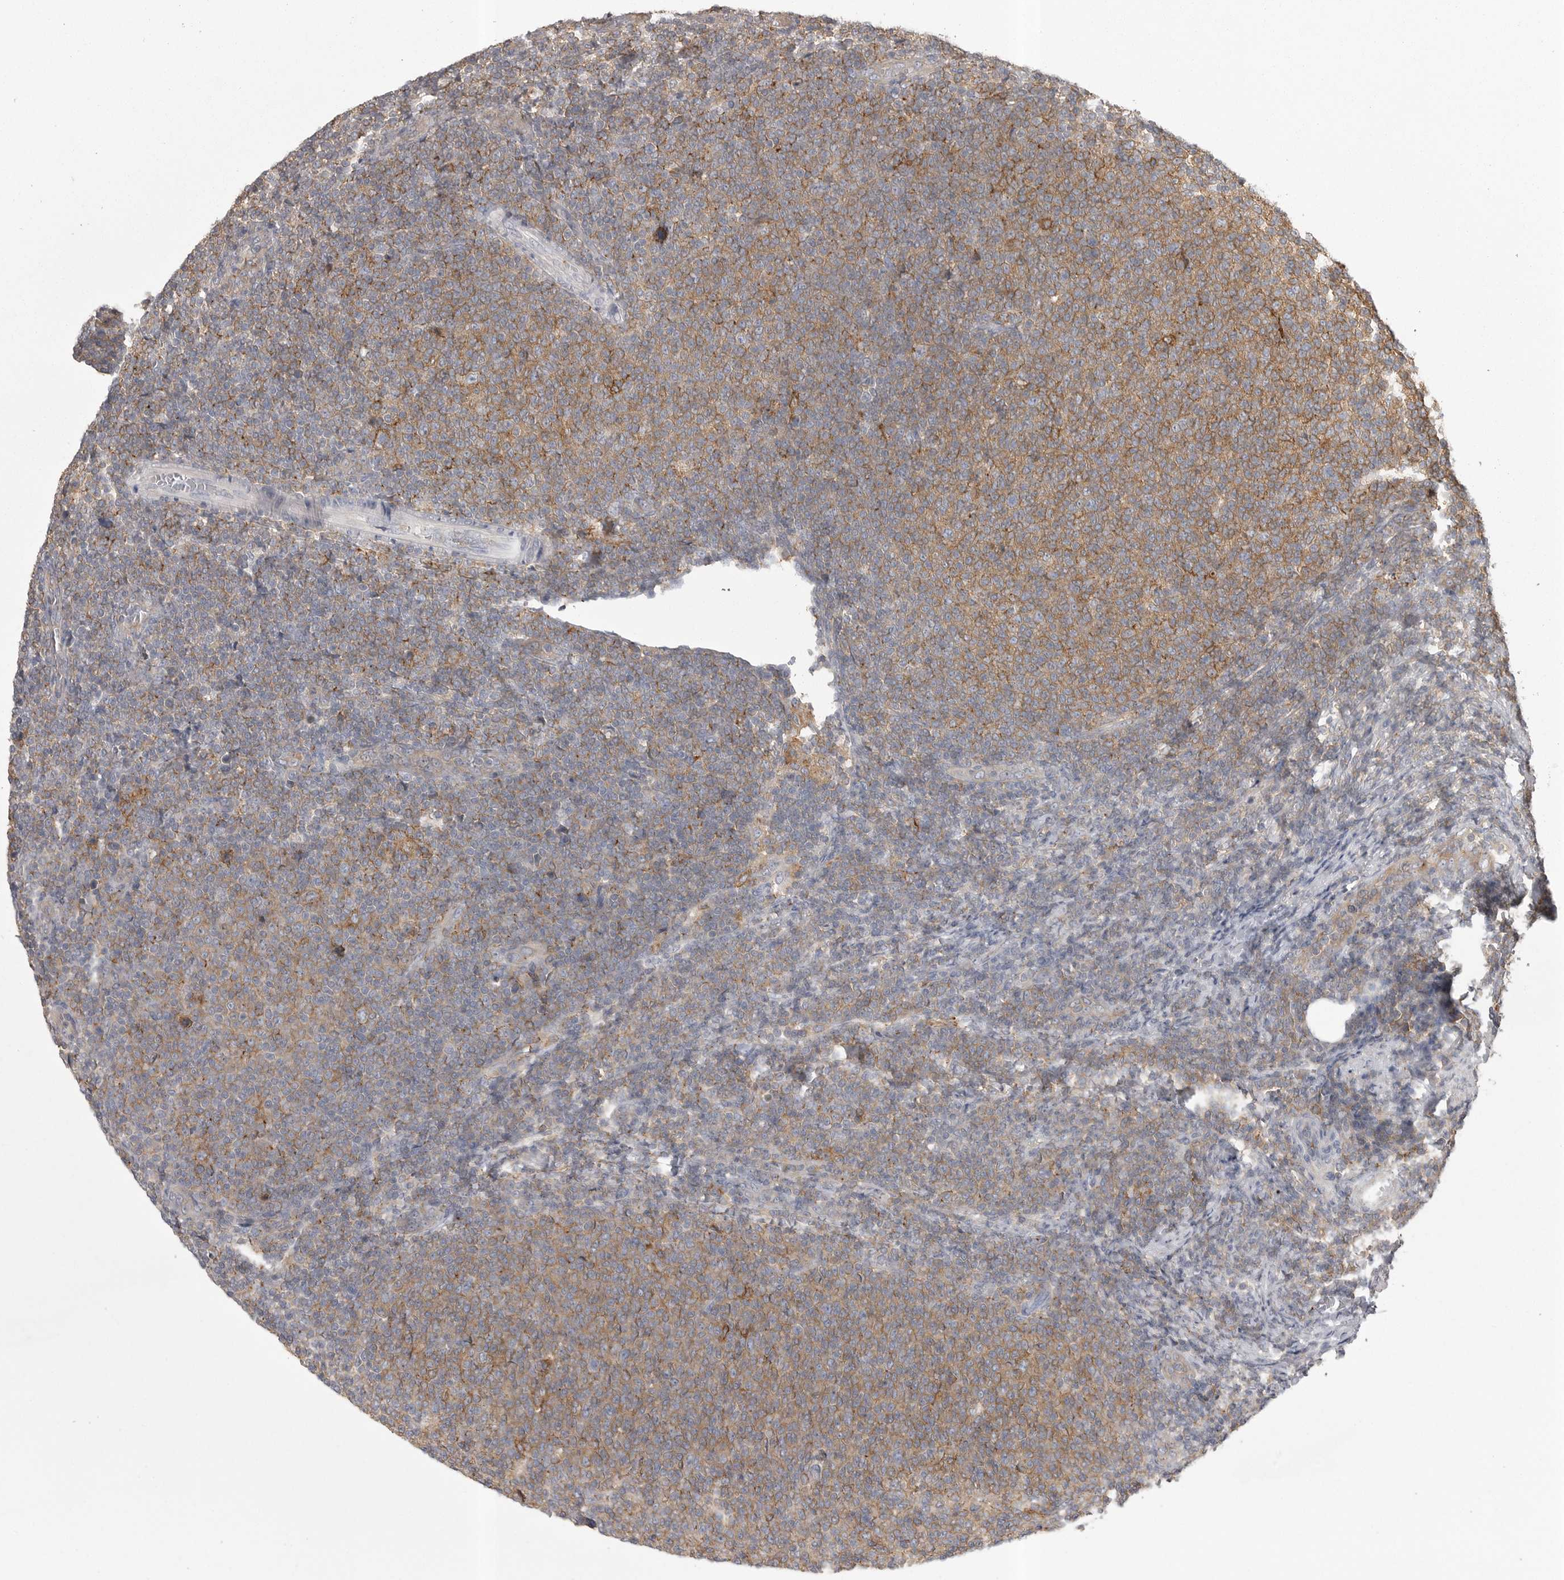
{"staining": {"intensity": "moderate", "quantity": ">75%", "location": "cytoplasmic/membranous"}, "tissue": "lymphoma", "cell_type": "Tumor cells", "image_type": "cancer", "snomed": [{"axis": "morphology", "description": "Malignant lymphoma, non-Hodgkin's type, Low grade"}, {"axis": "topography", "description": "Lymph node"}], "caption": "Malignant lymphoma, non-Hodgkin's type (low-grade) tissue reveals moderate cytoplasmic/membranous expression in approximately >75% of tumor cells, visualized by immunohistochemistry.", "gene": "CMTM6", "patient": {"sex": "male", "age": 66}}